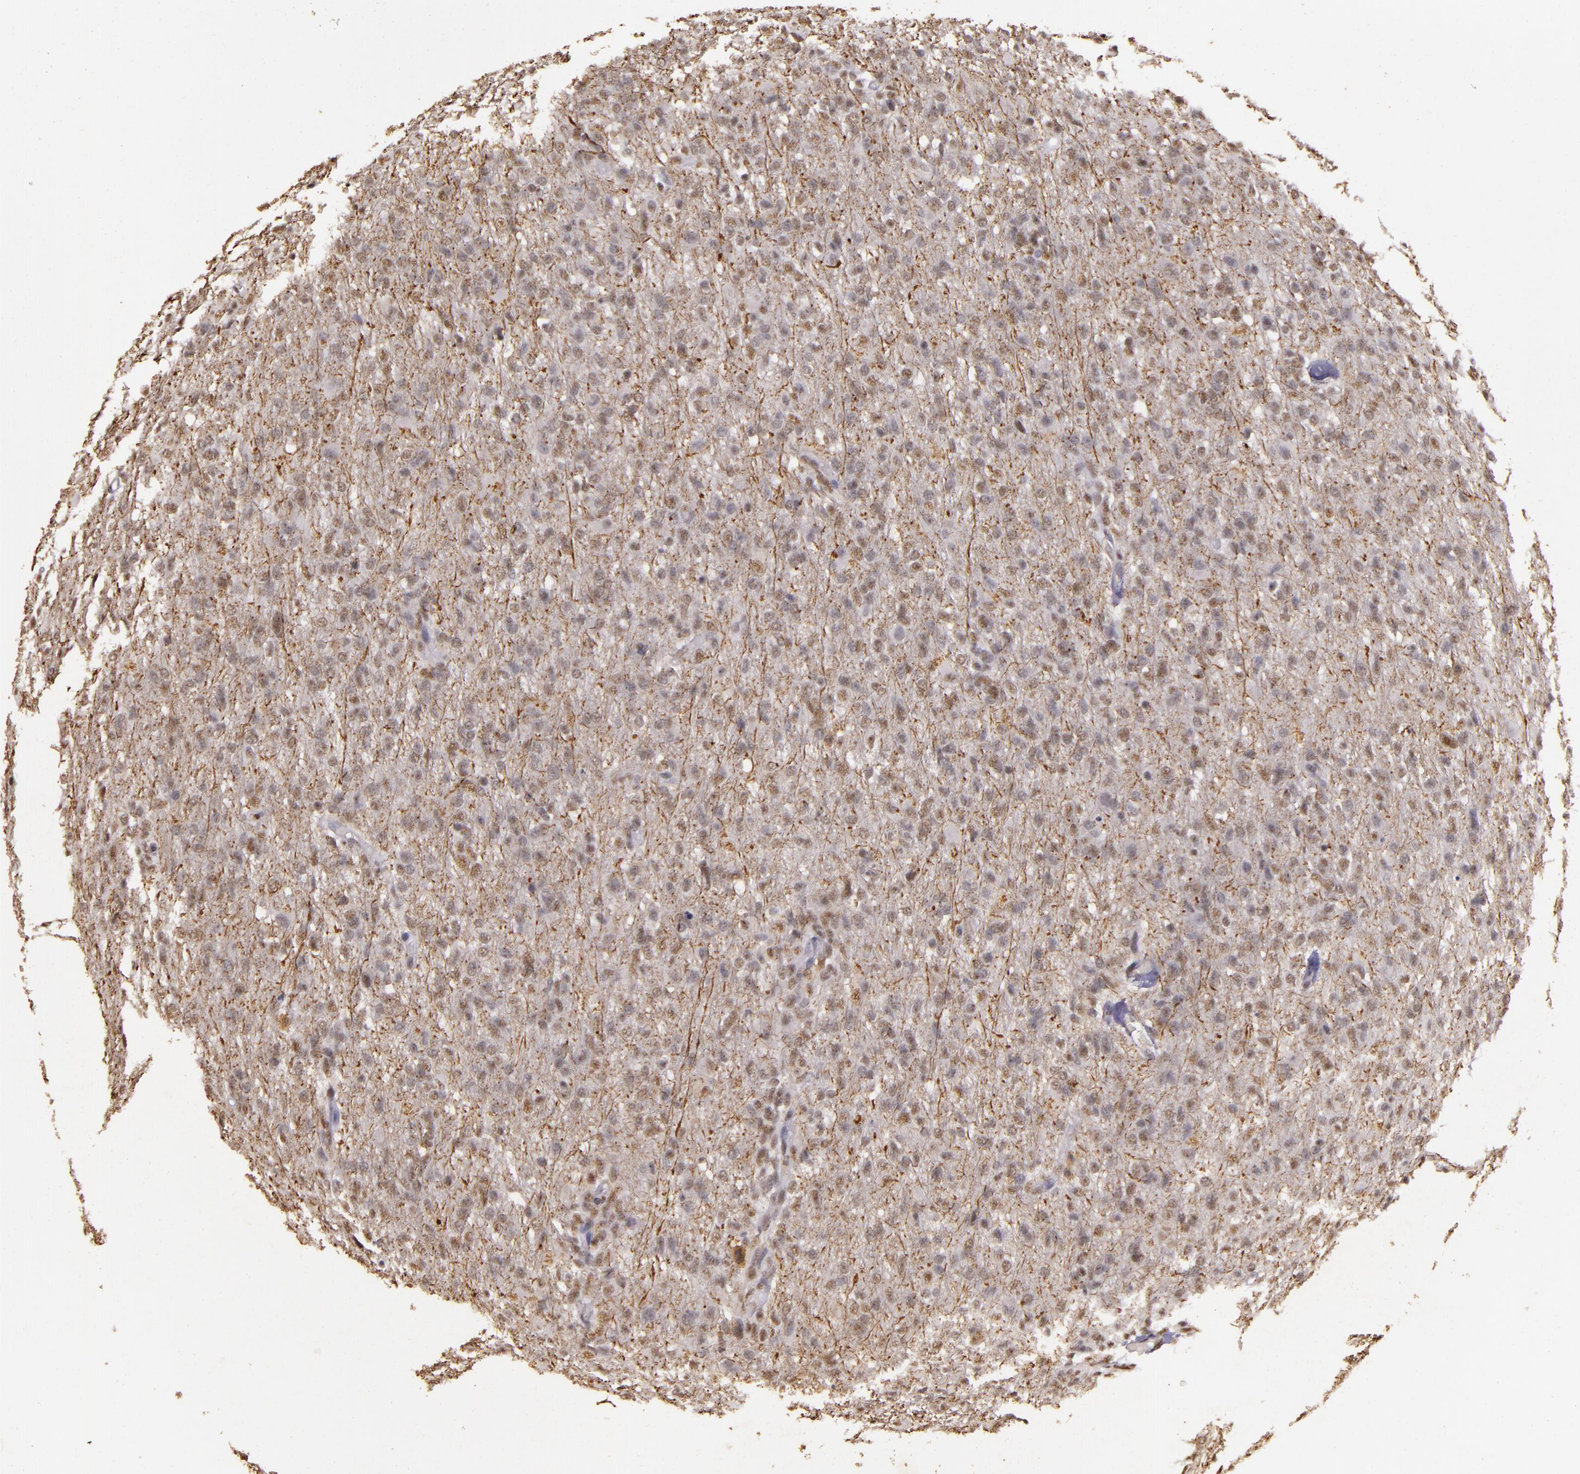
{"staining": {"intensity": "weak", "quantity": "<25%", "location": "nuclear"}, "tissue": "glioma", "cell_type": "Tumor cells", "image_type": "cancer", "snomed": [{"axis": "morphology", "description": "Glioma, malignant, High grade"}, {"axis": "topography", "description": "Brain"}], "caption": "Malignant glioma (high-grade) stained for a protein using immunohistochemistry demonstrates no staining tumor cells.", "gene": "CBX3", "patient": {"sex": "male", "age": 68}}